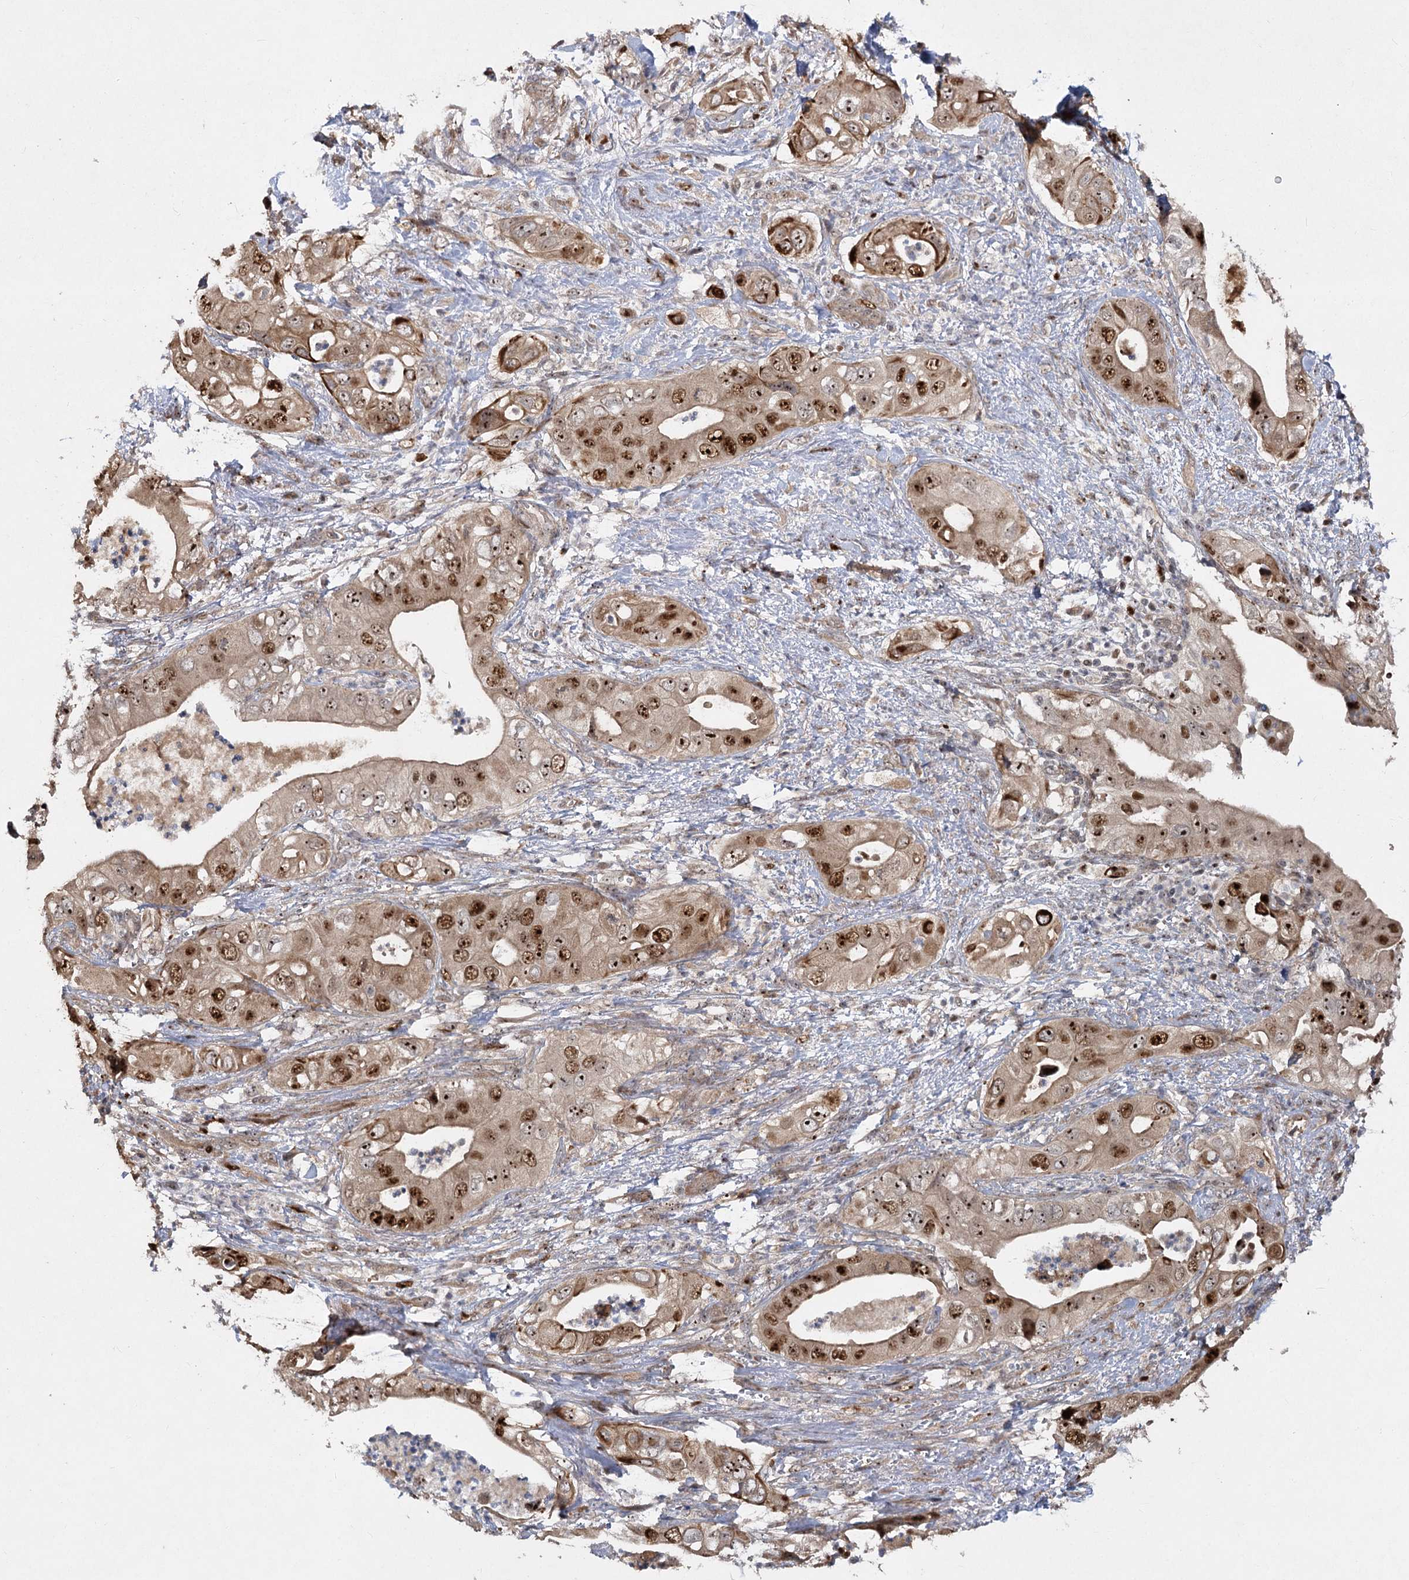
{"staining": {"intensity": "strong", "quantity": ">75%", "location": "nuclear"}, "tissue": "pancreatic cancer", "cell_type": "Tumor cells", "image_type": "cancer", "snomed": [{"axis": "morphology", "description": "Adenocarcinoma, NOS"}, {"axis": "topography", "description": "Pancreas"}], "caption": "This micrograph reveals immunohistochemistry (IHC) staining of adenocarcinoma (pancreatic), with high strong nuclear staining in about >75% of tumor cells.", "gene": "PIK3C2A", "patient": {"sex": "female", "age": 78}}